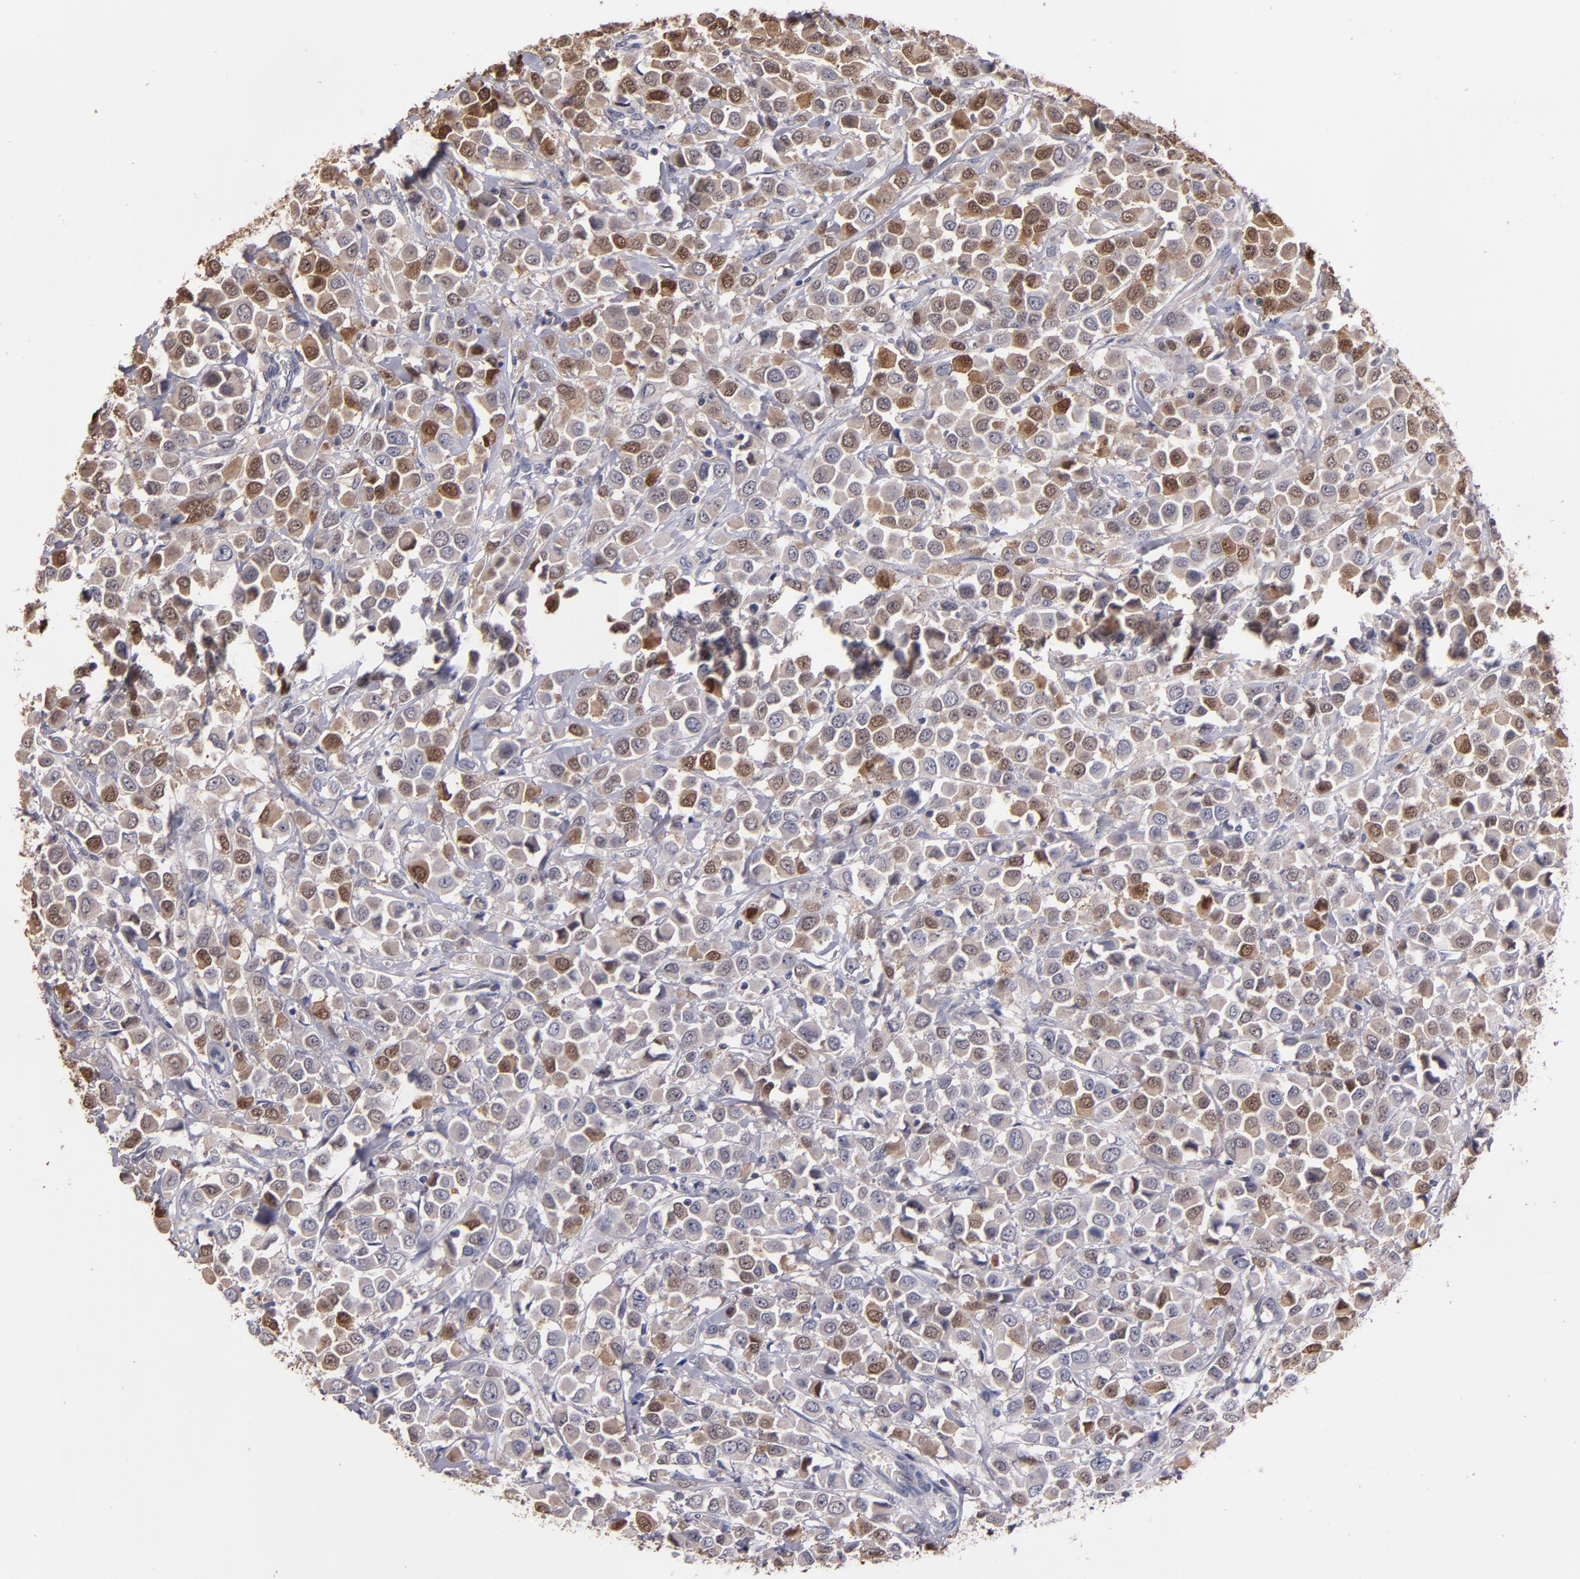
{"staining": {"intensity": "moderate", "quantity": "<25%", "location": "cytoplasmic/membranous,nuclear"}, "tissue": "breast cancer", "cell_type": "Tumor cells", "image_type": "cancer", "snomed": [{"axis": "morphology", "description": "Duct carcinoma"}, {"axis": "topography", "description": "Breast"}], "caption": "Immunohistochemistry (IHC) micrograph of neoplastic tissue: human intraductal carcinoma (breast) stained using immunohistochemistry exhibits low levels of moderate protein expression localized specifically in the cytoplasmic/membranous and nuclear of tumor cells, appearing as a cytoplasmic/membranous and nuclear brown color.", "gene": "S100A1", "patient": {"sex": "female", "age": 61}}